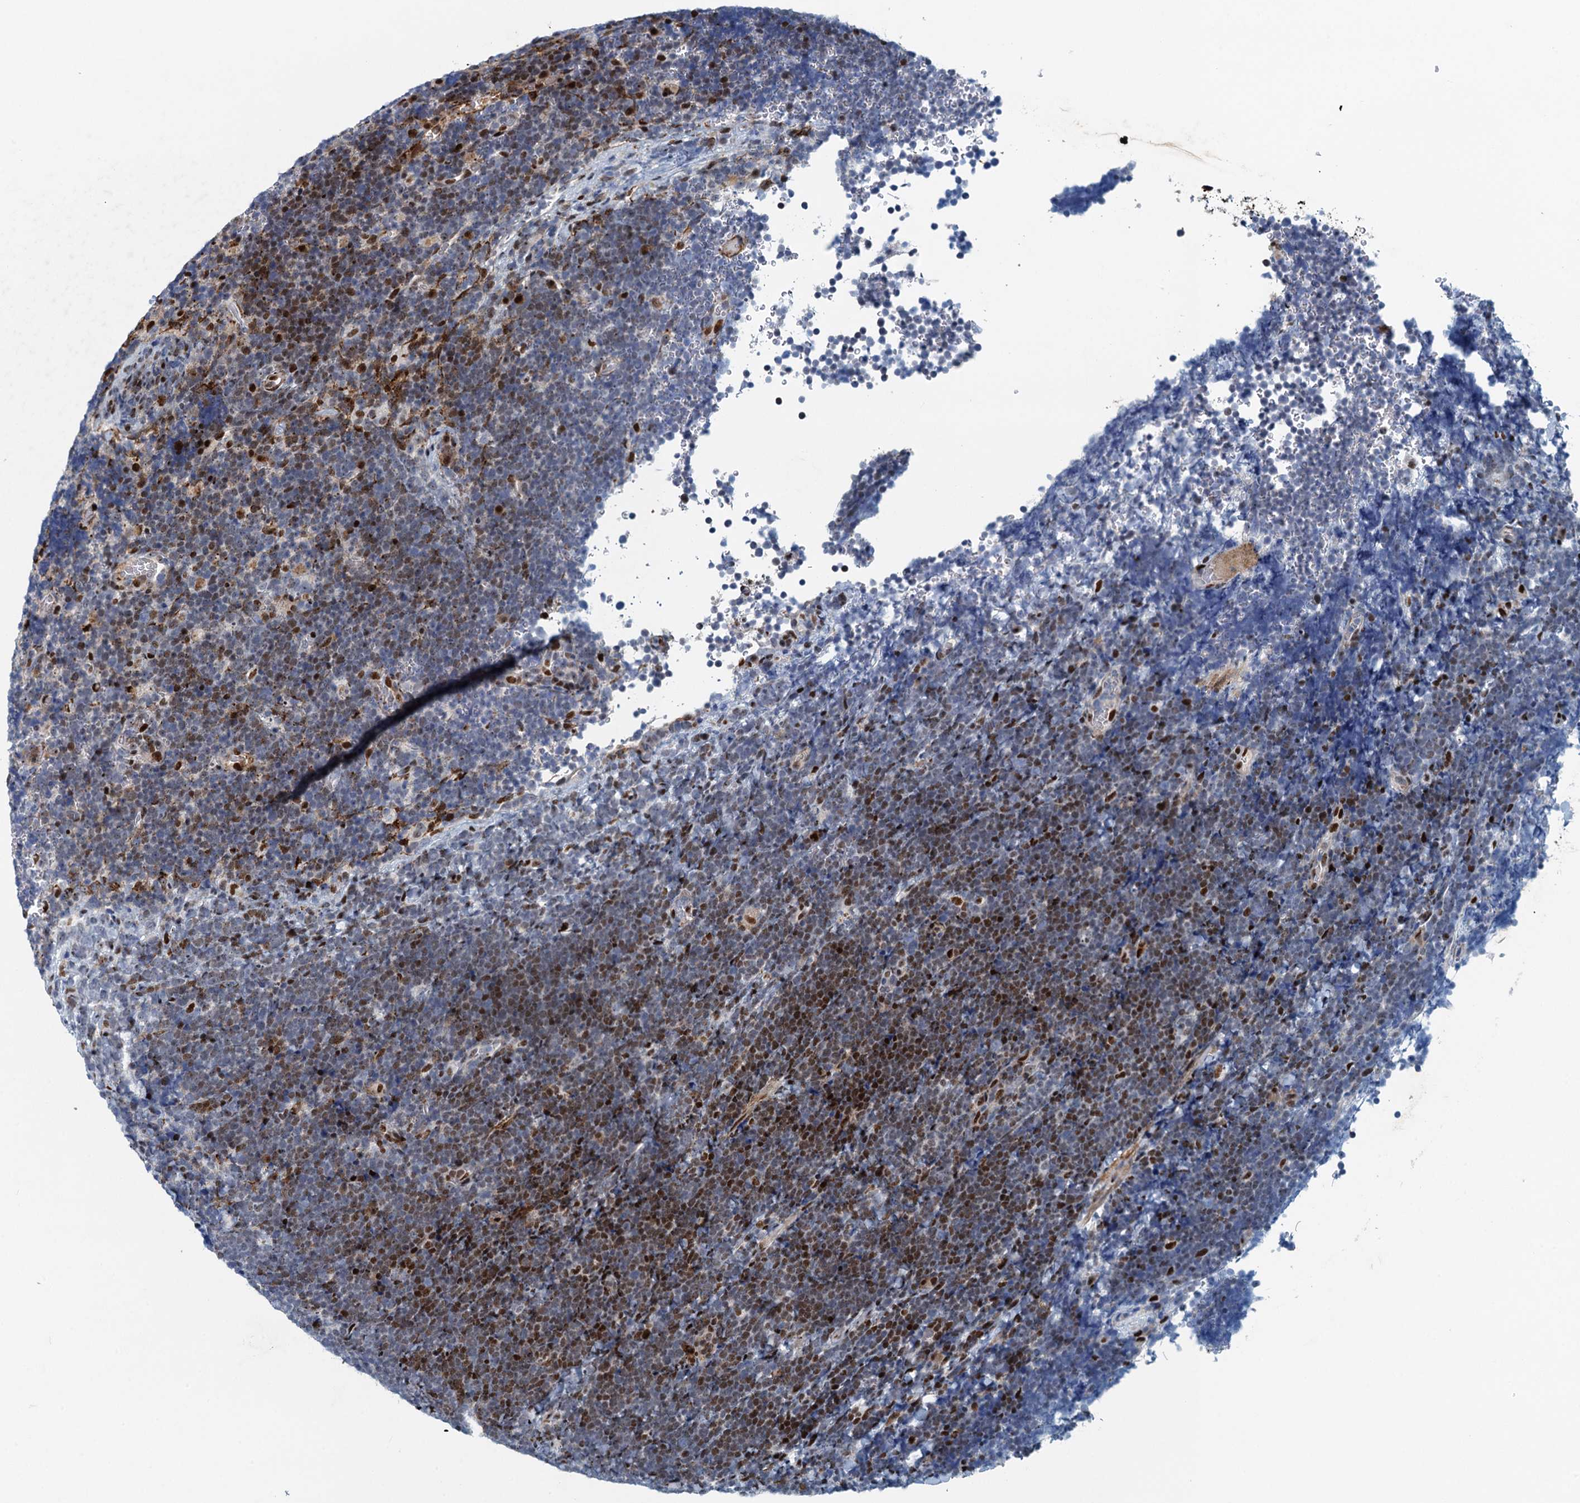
{"staining": {"intensity": "moderate", "quantity": "25%-75%", "location": "nuclear"}, "tissue": "lymphoma", "cell_type": "Tumor cells", "image_type": "cancer", "snomed": [{"axis": "morphology", "description": "Malignant lymphoma, non-Hodgkin's type, High grade"}, {"axis": "topography", "description": "Lymph node"}], "caption": "Lymphoma stained with a protein marker demonstrates moderate staining in tumor cells.", "gene": "ANKRD13D", "patient": {"sex": "male", "age": 13}}